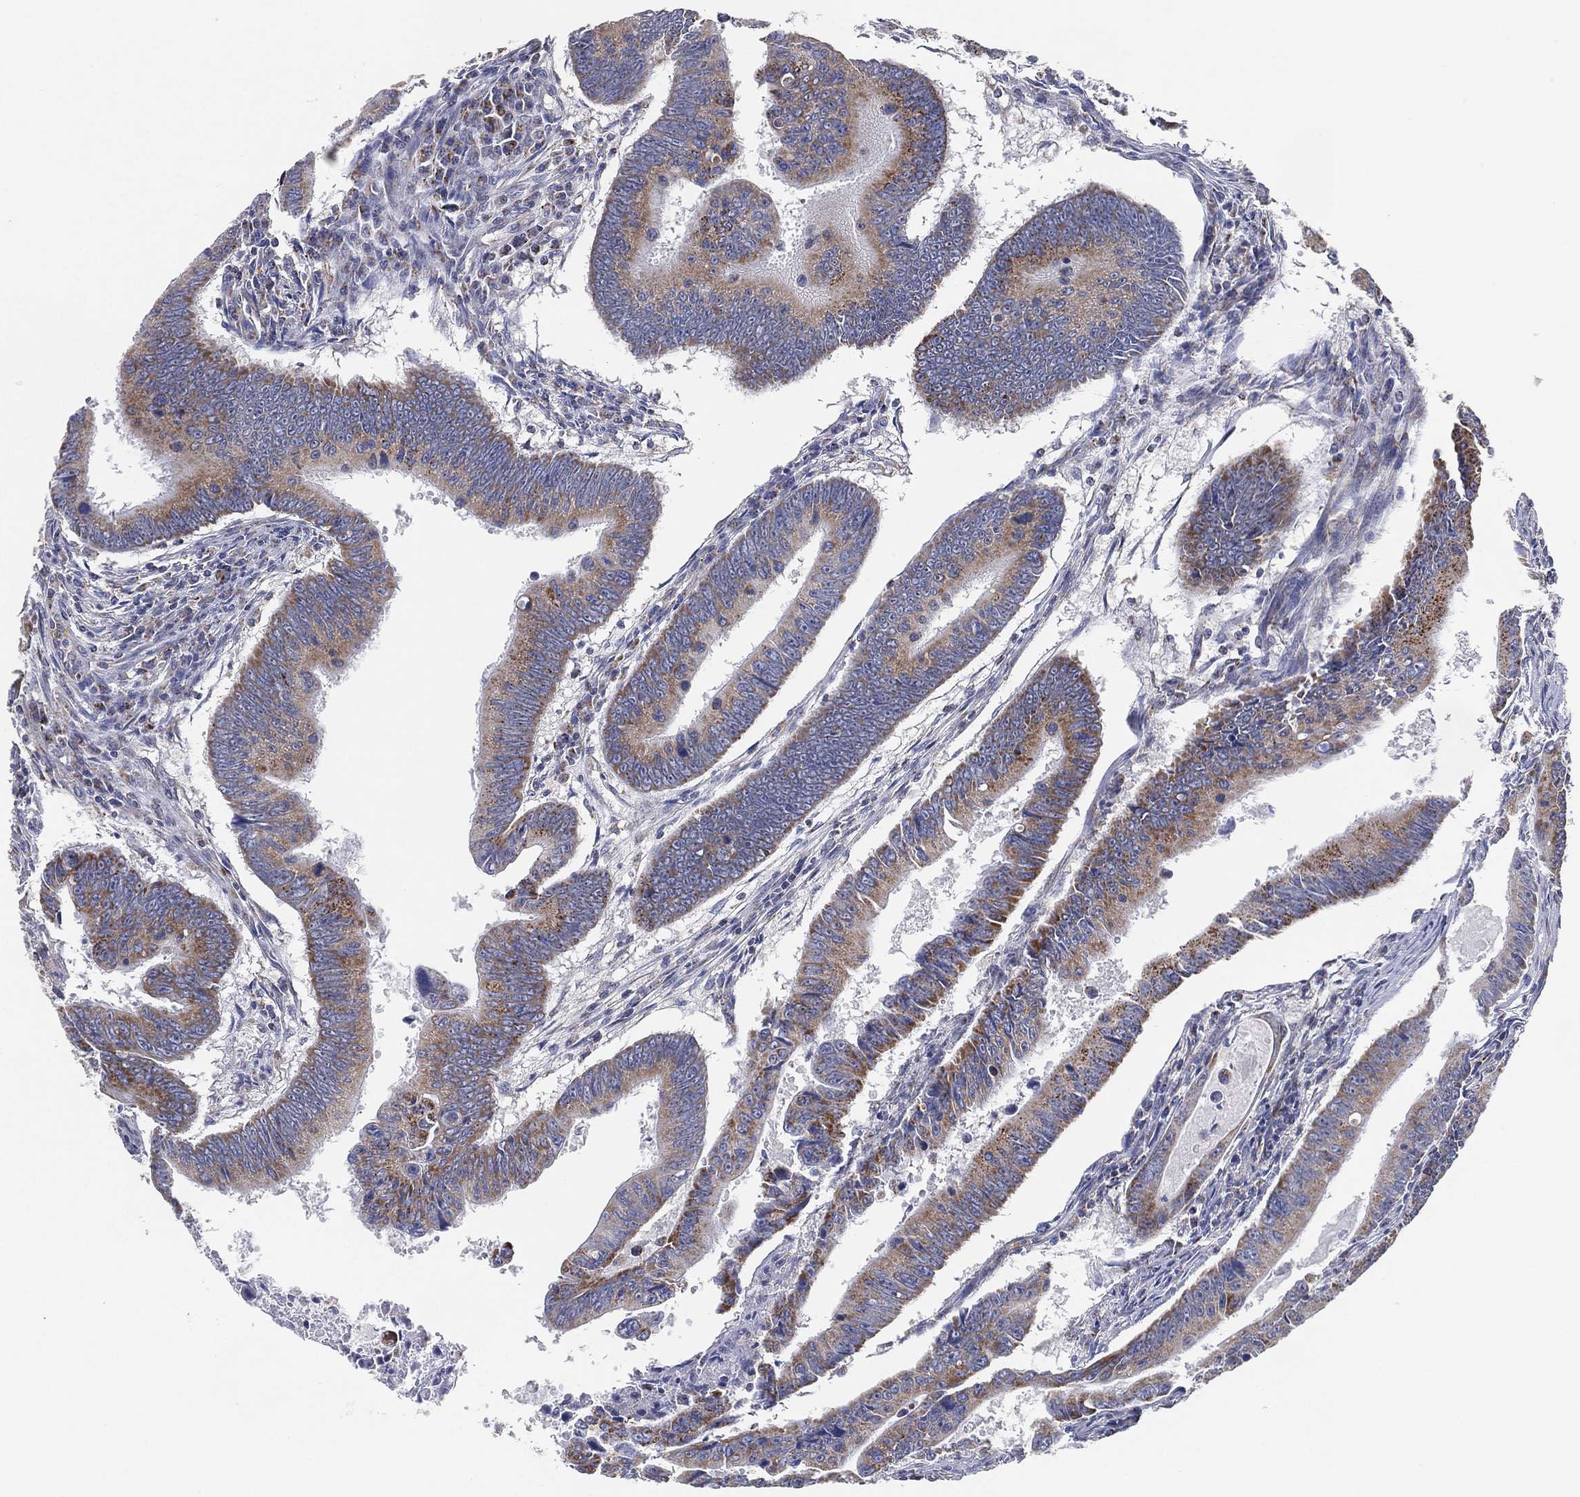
{"staining": {"intensity": "moderate", "quantity": "<25%", "location": "cytoplasmic/membranous"}, "tissue": "colorectal cancer", "cell_type": "Tumor cells", "image_type": "cancer", "snomed": [{"axis": "morphology", "description": "Adenocarcinoma, NOS"}, {"axis": "topography", "description": "Colon"}], "caption": "A brown stain shows moderate cytoplasmic/membranous expression of a protein in human colorectal adenocarcinoma tumor cells.", "gene": "GCAT", "patient": {"sex": "female", "age": 87}}